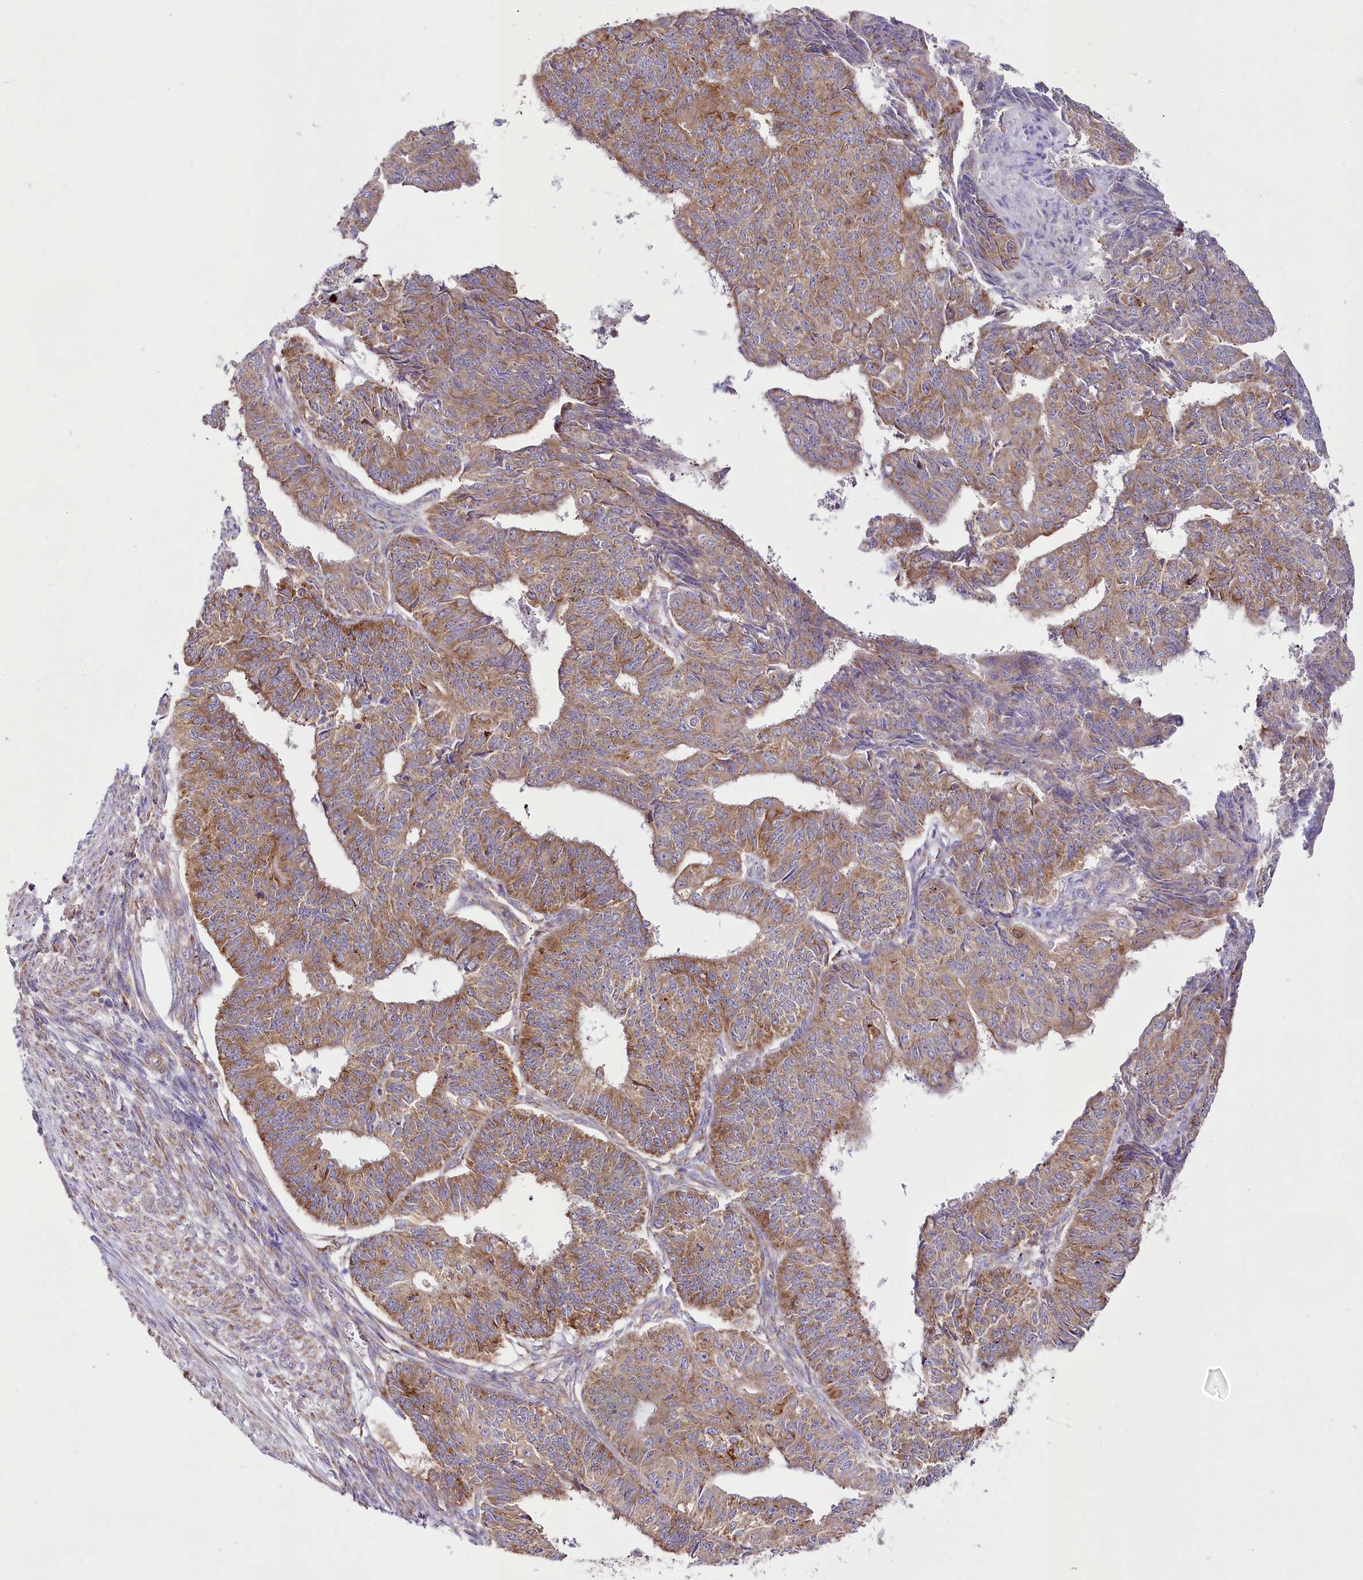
{"staining": {"intensity": "moderate", "quantity": ">75%", "location": "cytoplasmic/membranous"}, "tissue": "endometrial cancer", "cell_type": "Tumor cells", "image_type": "cancer", "snomed": [{"axis": "morphology", "description": "Adenocarcinoma, NOS"}, {"axis": "topography", "description": "Endometrium"}], "caption": "This histopathology image exhibits immunohistochemistry (IHC) staining of human adenocarcinoma (endometrial), with medium moderate cytoplasmic/membranous expression in about >75% of tumor cells.", "gene": "THUMPD3", "patient": {"sex": "female", "age": 32}}